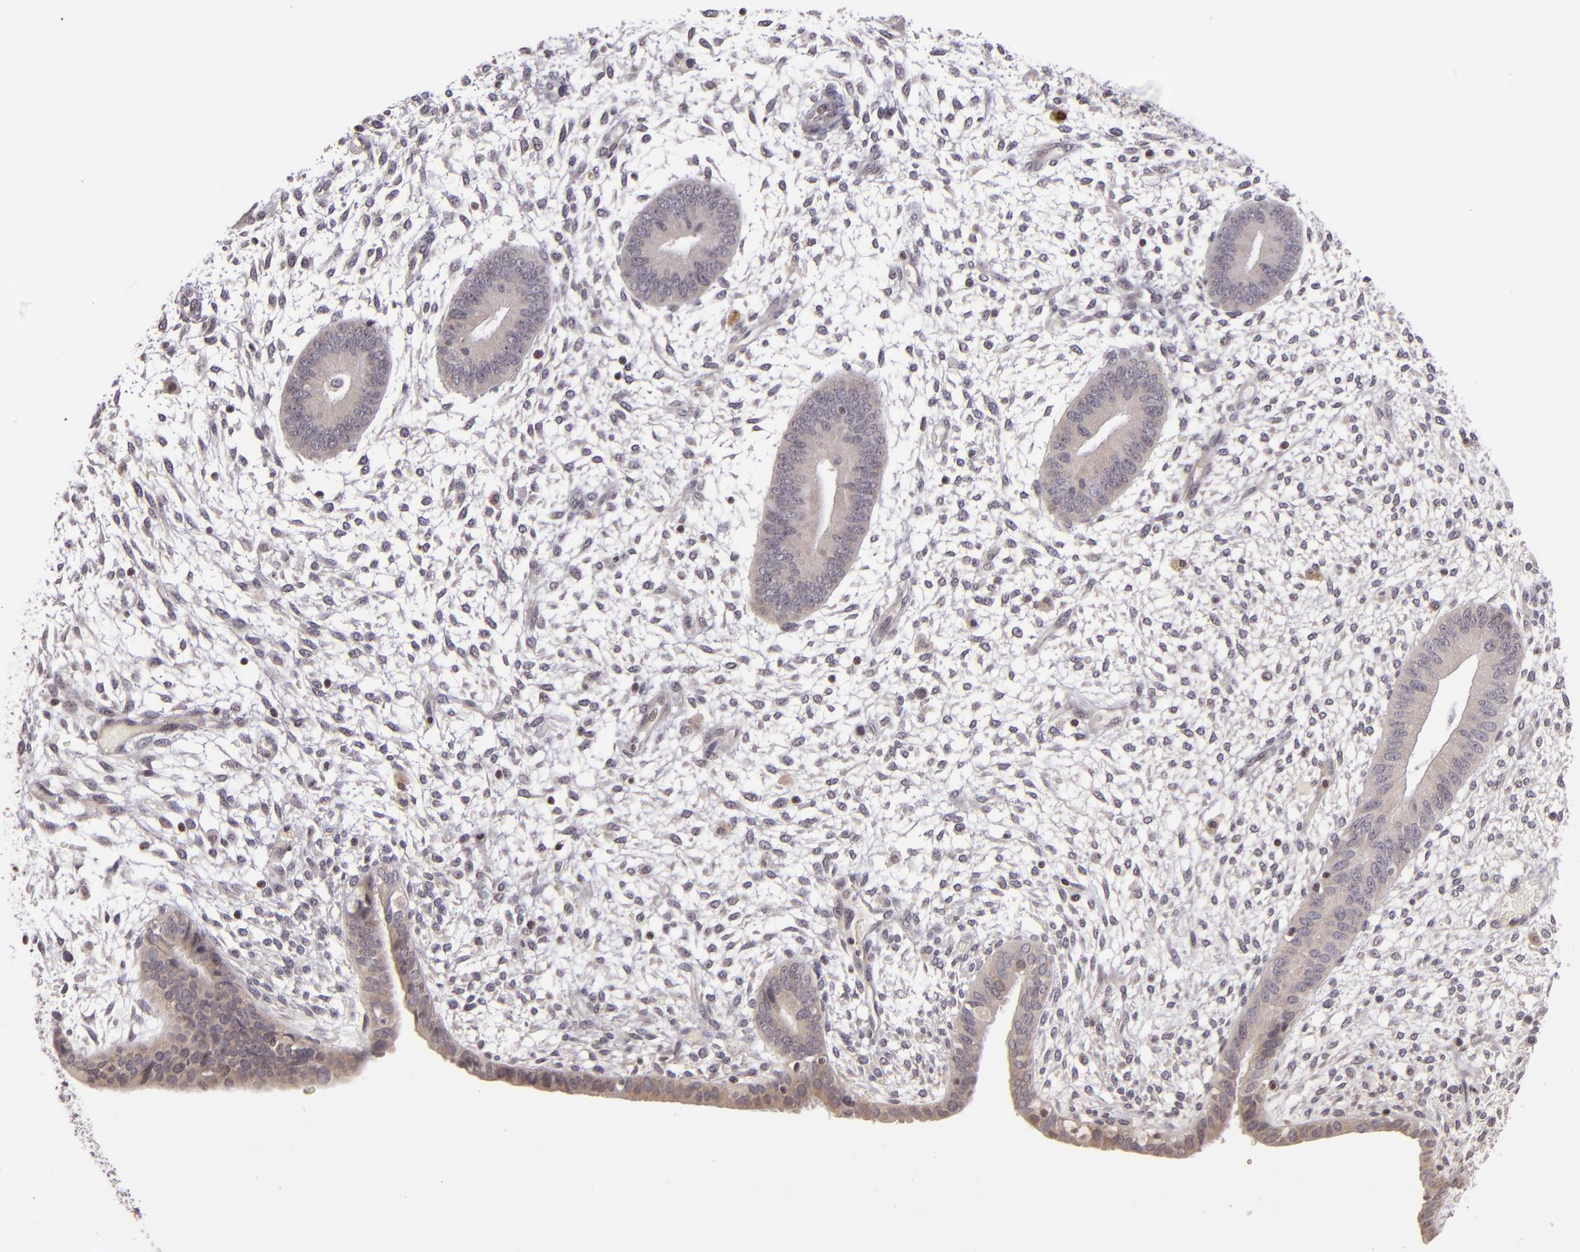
{"staining": {"intensity": "negative", "quantity": "none", "location": "none"}, "tissue": "endometrium", "cell_type": "Cells in endometrial stroma", "image_type": "normal", "snomed": [{"axis": "morphology", "description": "Normal tissue, NOS"}, {"axis": "topography", "description": "Endometrium"}], "caption": "A photomicrograph of endometrium stained for a protein displays no brown staining in cells in endometrial stroma.", "gene": "AKAP6", "patient": {"sex": "female", "age": 42}}